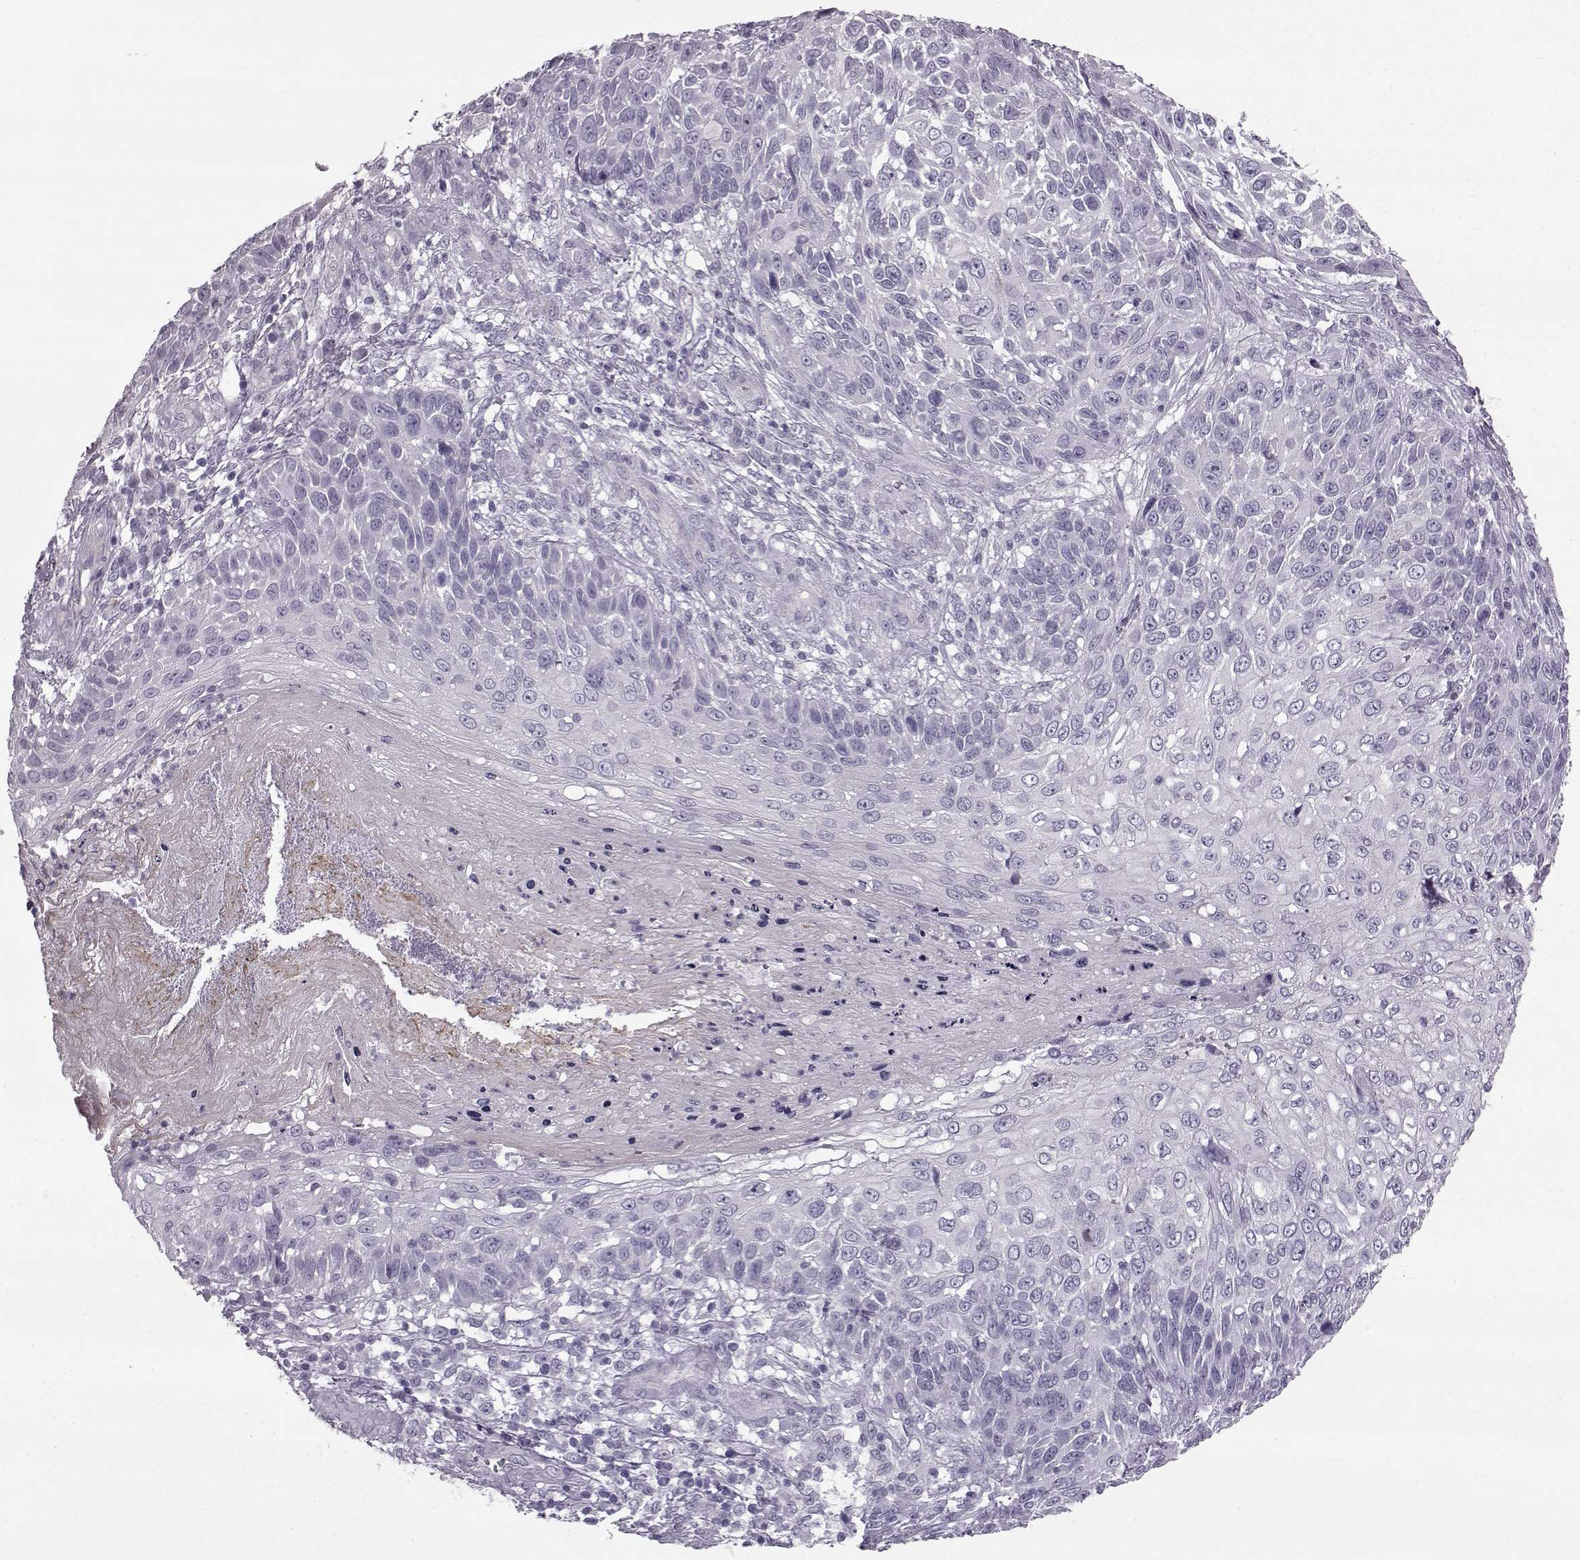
{"staining": {"intensity": "negative", "quantity": "none", "location": "none"}, "tissue": "skin cancer", "cell_type": "Tumor cells", "image_type": "cancer", "snomed": [{"axis": "morphology", "description": "Squamous cell carcinoma, NOS"}, {"axis": "topography", "description": "Skin"}], "caption": "Protein analysis of skin cancer (squamous cell carcinoma) exhibits no significant expression in tumor cells.", "gene": "SLC28A2", "patient": {"sex": "male", "age": 92}}